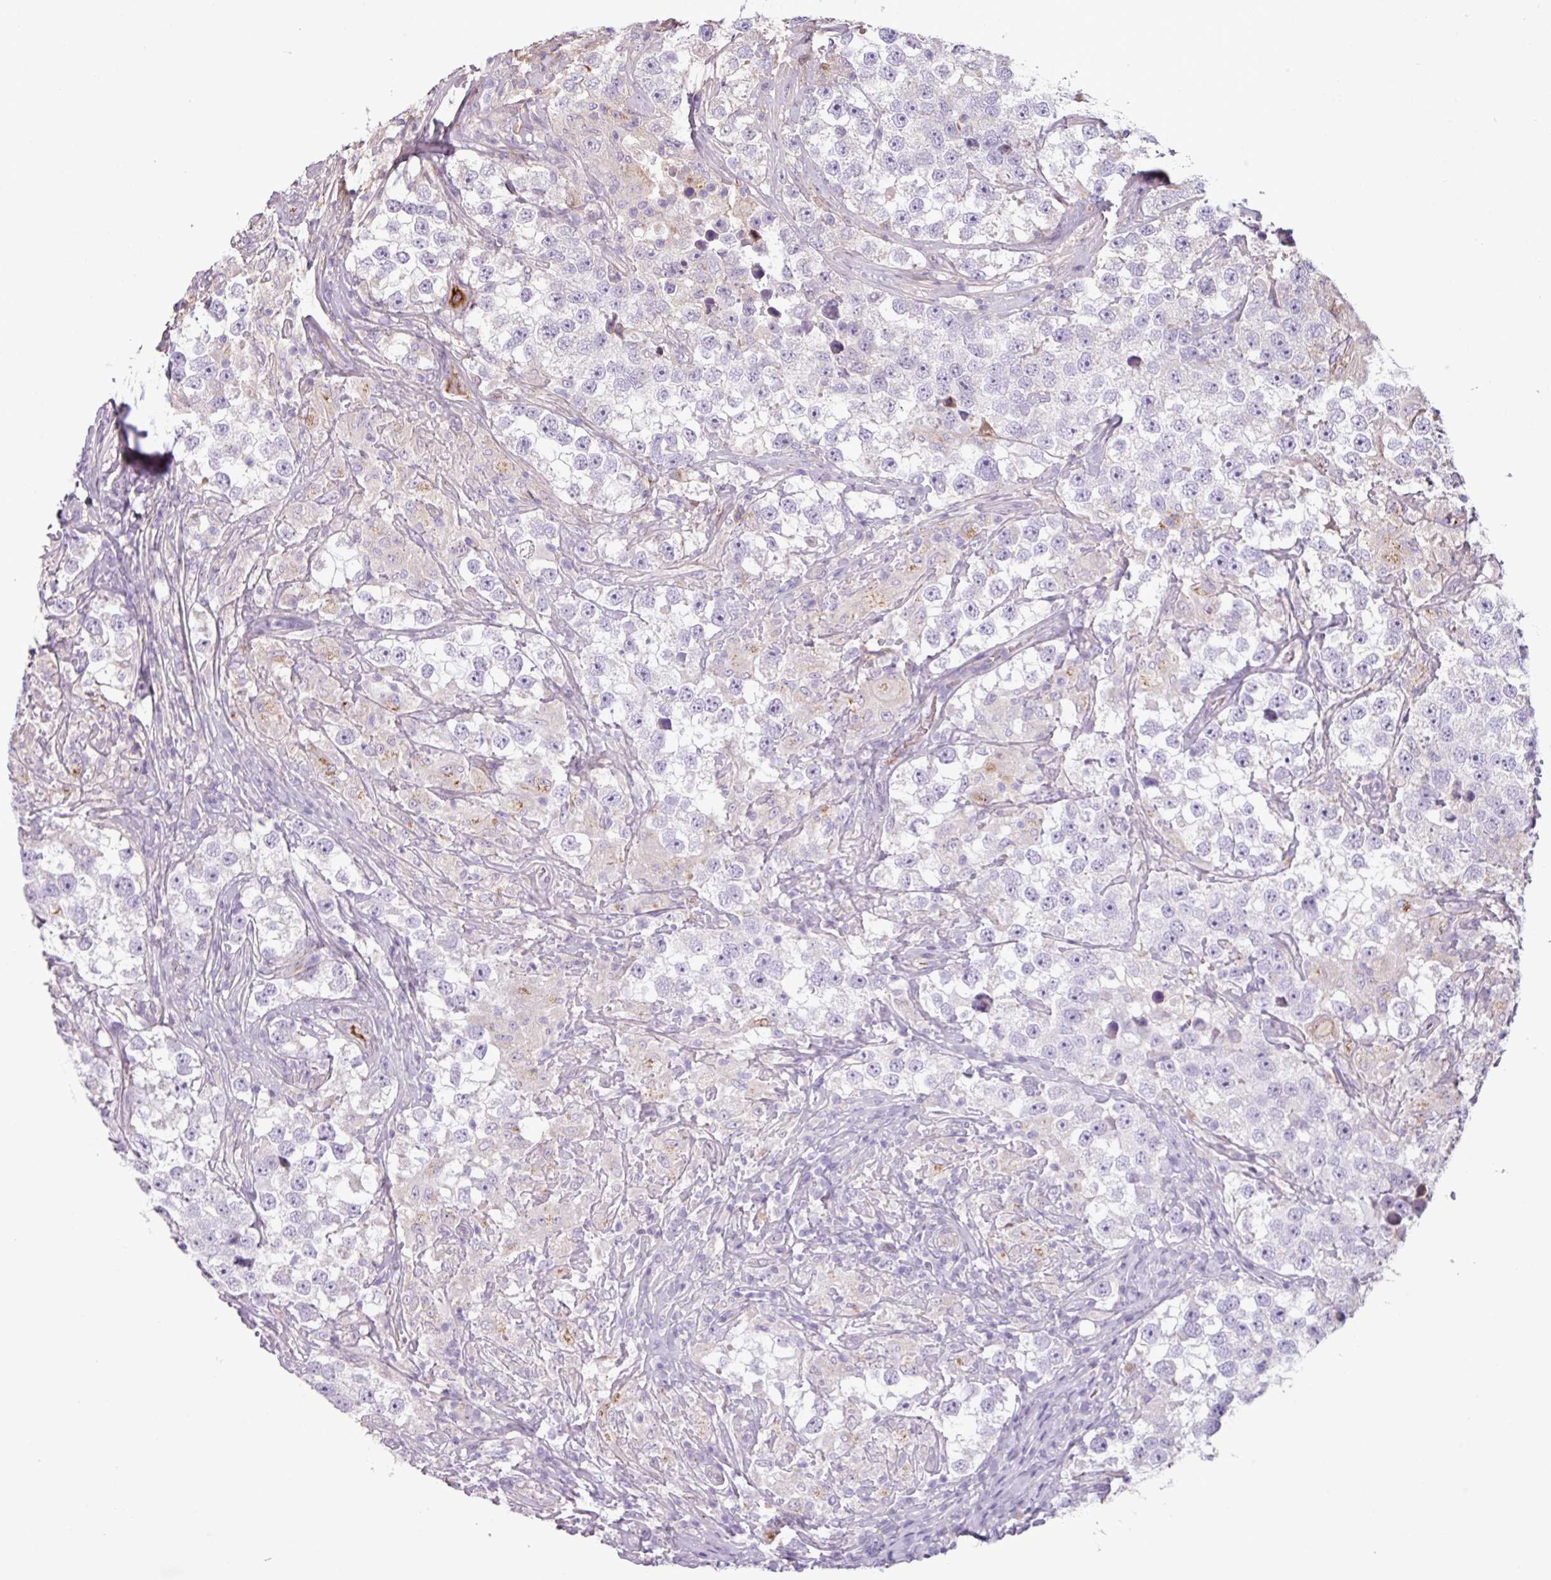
{"staining": {"intensity": "weak", "quantity": "<25%", "location": "cytoplasmic/membranous"}, "tissue": "testis cancer", "cell_type": "Tumor cells", "image_type": "cancer", "snomed": [{"axis": "morphology", "description": "Seminoma, NOS"}, {"axis": "topography", "description": "Testis"}], "caption": "Protein analysis of testis cancer (seminoma) shows no significant staining in tumor cells.", "gene": "C4B", "patient": {"sex": "male", "age": 46}}